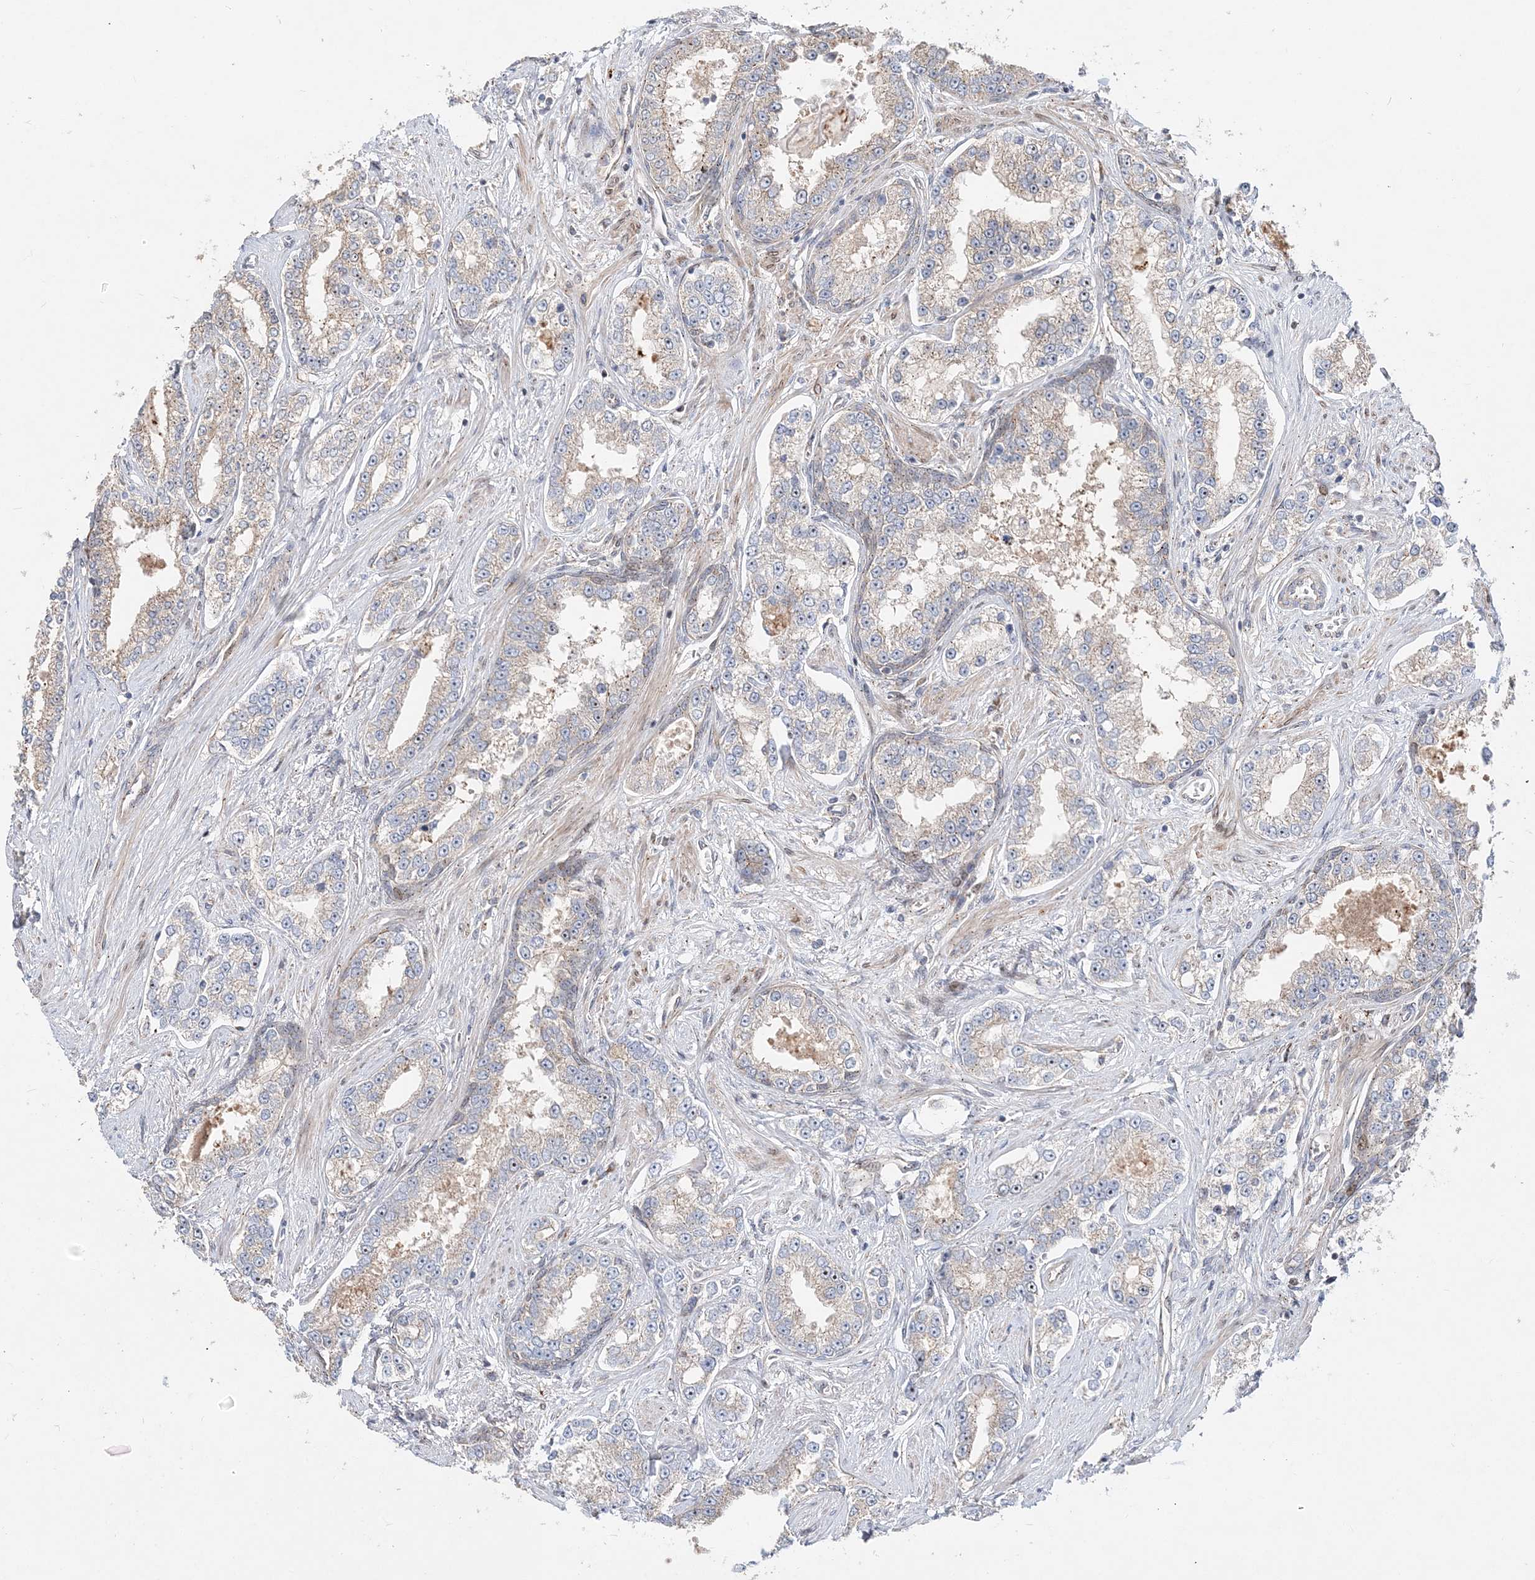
{"staining": {"intensity": "weak", "quantity": "25%-75%", "location": "cytoplasmic/membranous"}, "tissue": "prostate cancer", "cell_type": "Tumor cells", "image_type": "cancer", "snomed": [{"axis": "morphology", "description": "Normal tissue, NOS"}, {"axis": "morphology", "description": "Adenocarcinoma, High grade"}, {"axis": "topography", "description": "Prostate"}], "caption": "Immunohistochemistry micrograph of prostate adenocarcinoma (high-grade) stained for a protein (brown), which exhibits low levels of weak cytoplasmic/membranous positivity in approximately 25%-75% of tumor cells.", "gene": "CXXC5", "patient": {"sex": "male", "age": 83}}